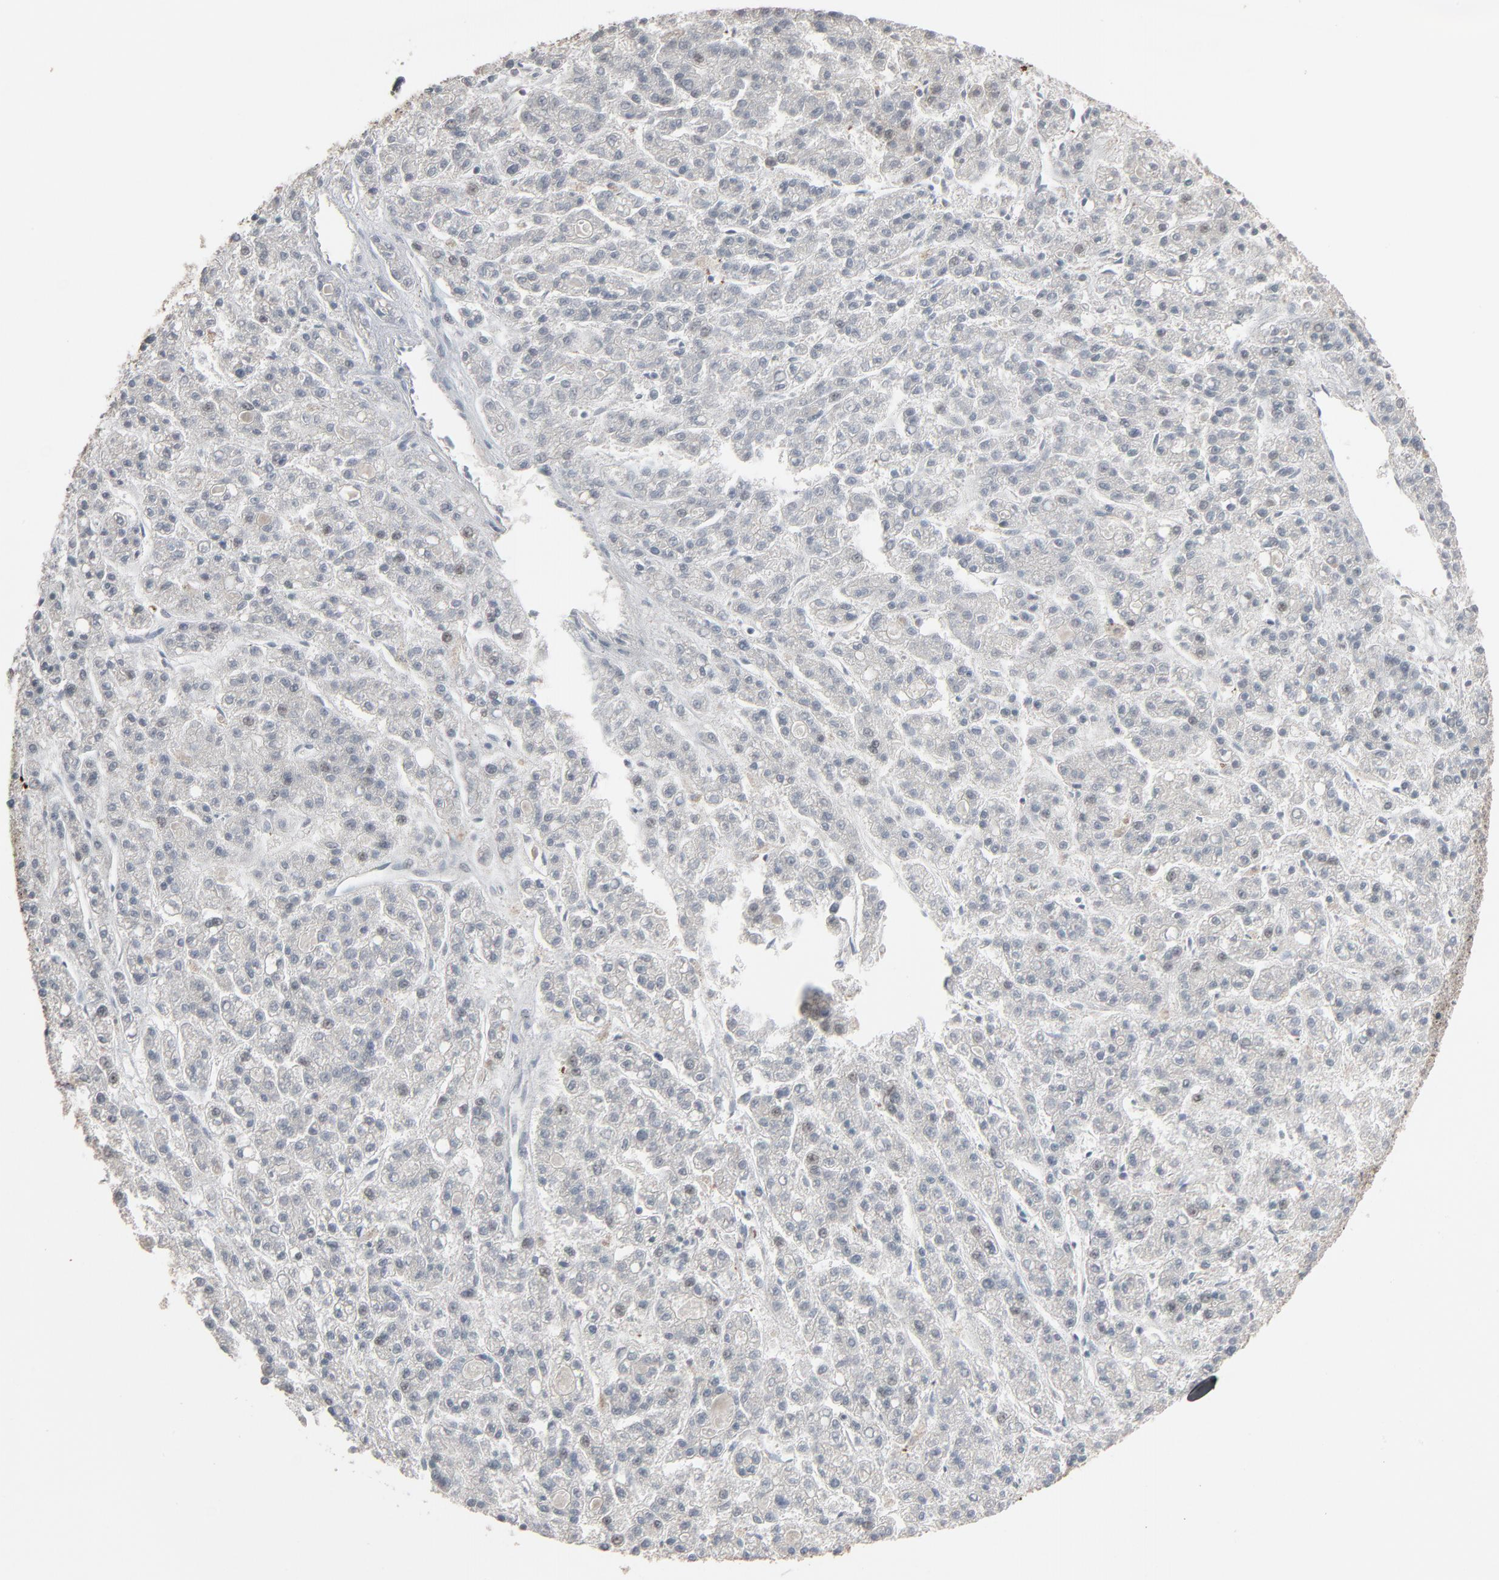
{"staining": {"intensity": "negative", "quantity": "none", "location": "none"}, "tissue": "liver cancer", "cell_type": "Tumor cells", "image_type": "cancer", "snomed": [{"axis": "morphology", "description": "Carcinoma, Hepatocellular, NOS"}, {"axis": "topography", "description": "Liver"}], "caption": "Liver cancer (hepatocellular carcinoma) was stained to show a protein in brown. There is no significant expression in tumor cells.", "gene": "DOCK8", "patient": {"sex": "male", "age": 70}}